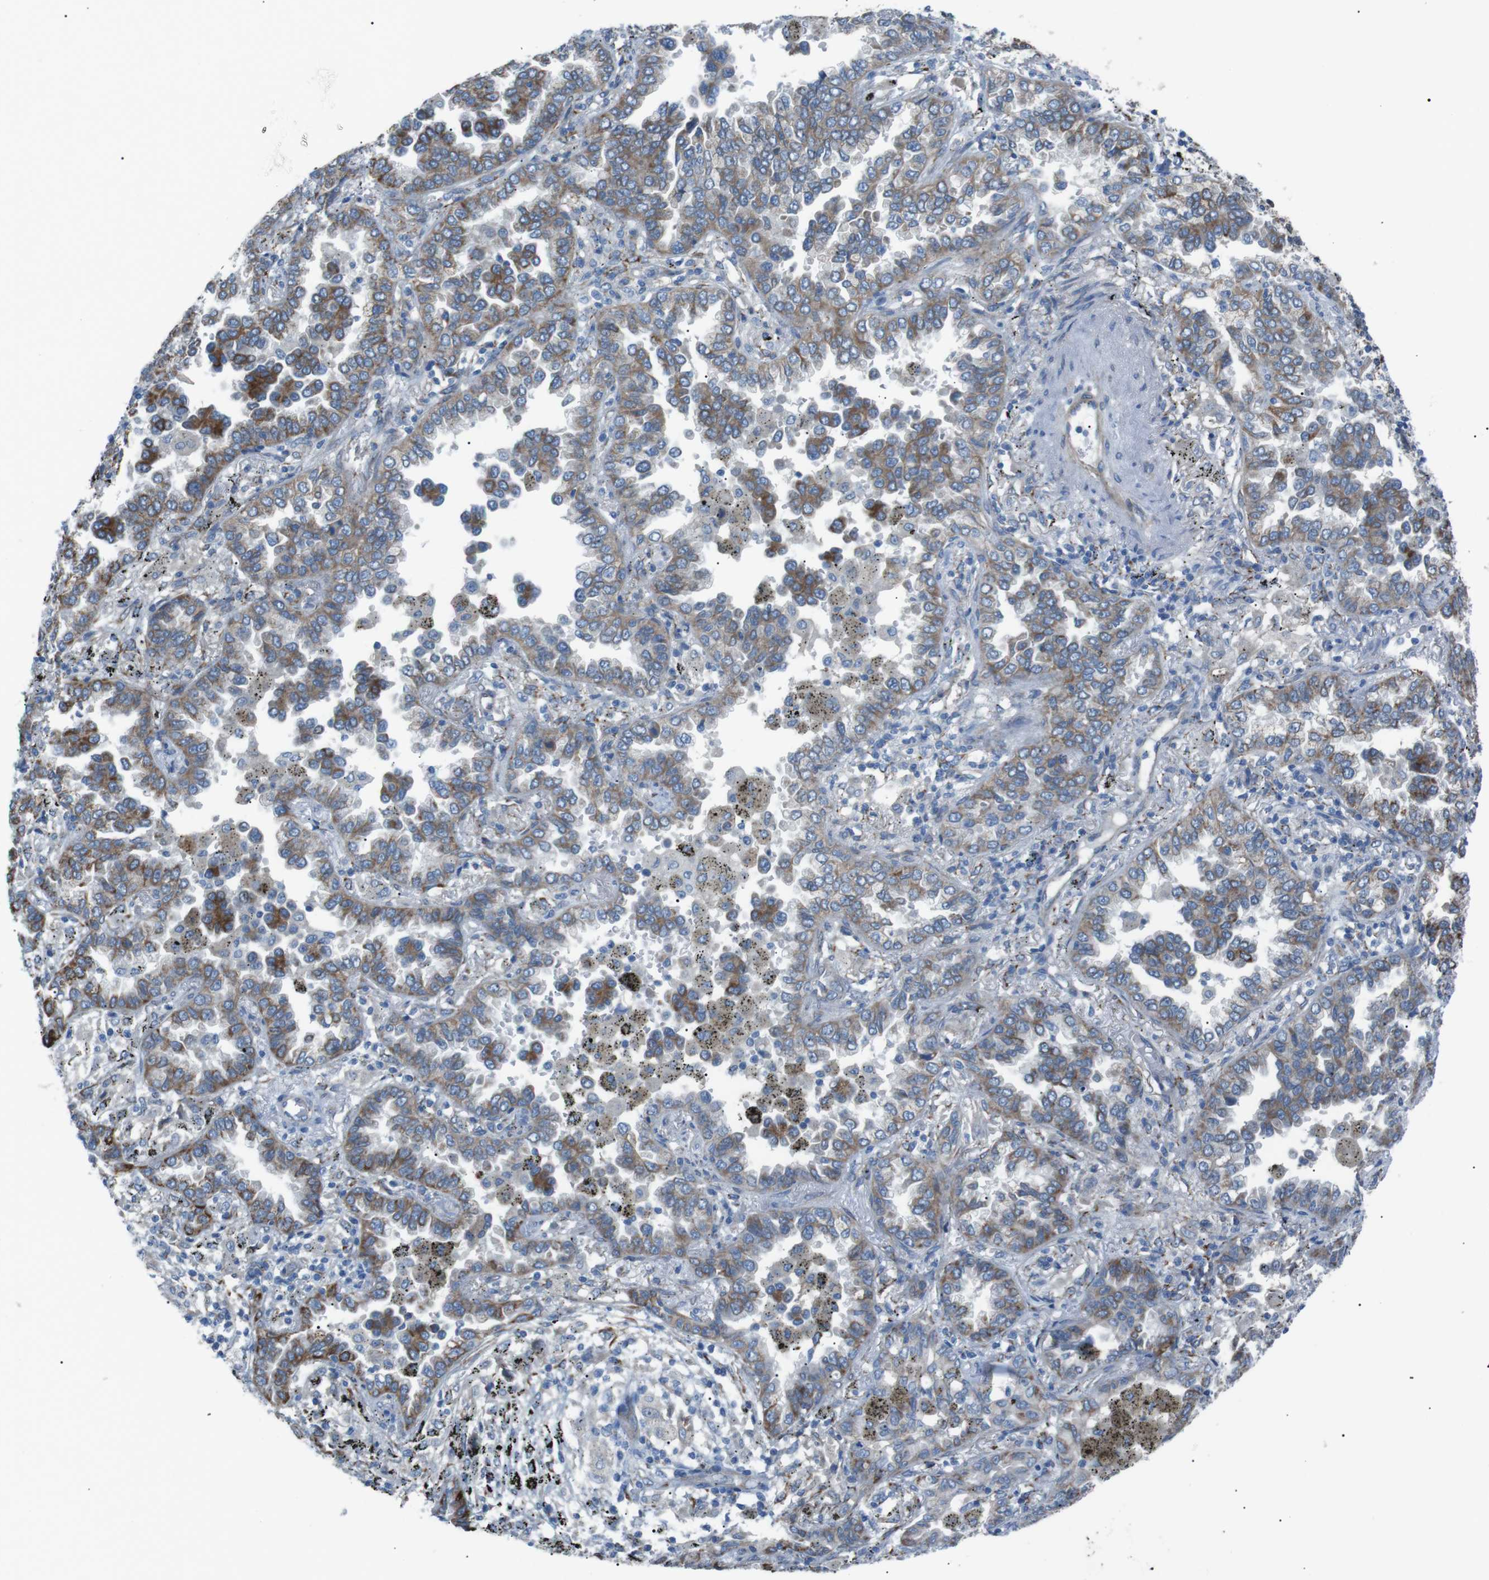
{"staining": {"intensity": "moderate", "quantity": "25%-75%", "location": "cytoplasmic/membranous"}, "tissue": "lung cancer", "cell_type": "Tumor cells", "image_type": "cancer", "snomed": [{"axis": "morphology", "description": "Normal tissue, NOS"}, {"axis": "morphology", "description": "Adenocarcinoma, NOS"}, {"axis": "topography", "description": "Lung"}], "caption": "Lung cancer was stained to show a protein in brown. There is medium levels of moderate cytoplasmic/membranous expression in about 25%-75% of tumor cells.", "gene": "MTARC2", "patient": {"sex": "male", "age": 59}}